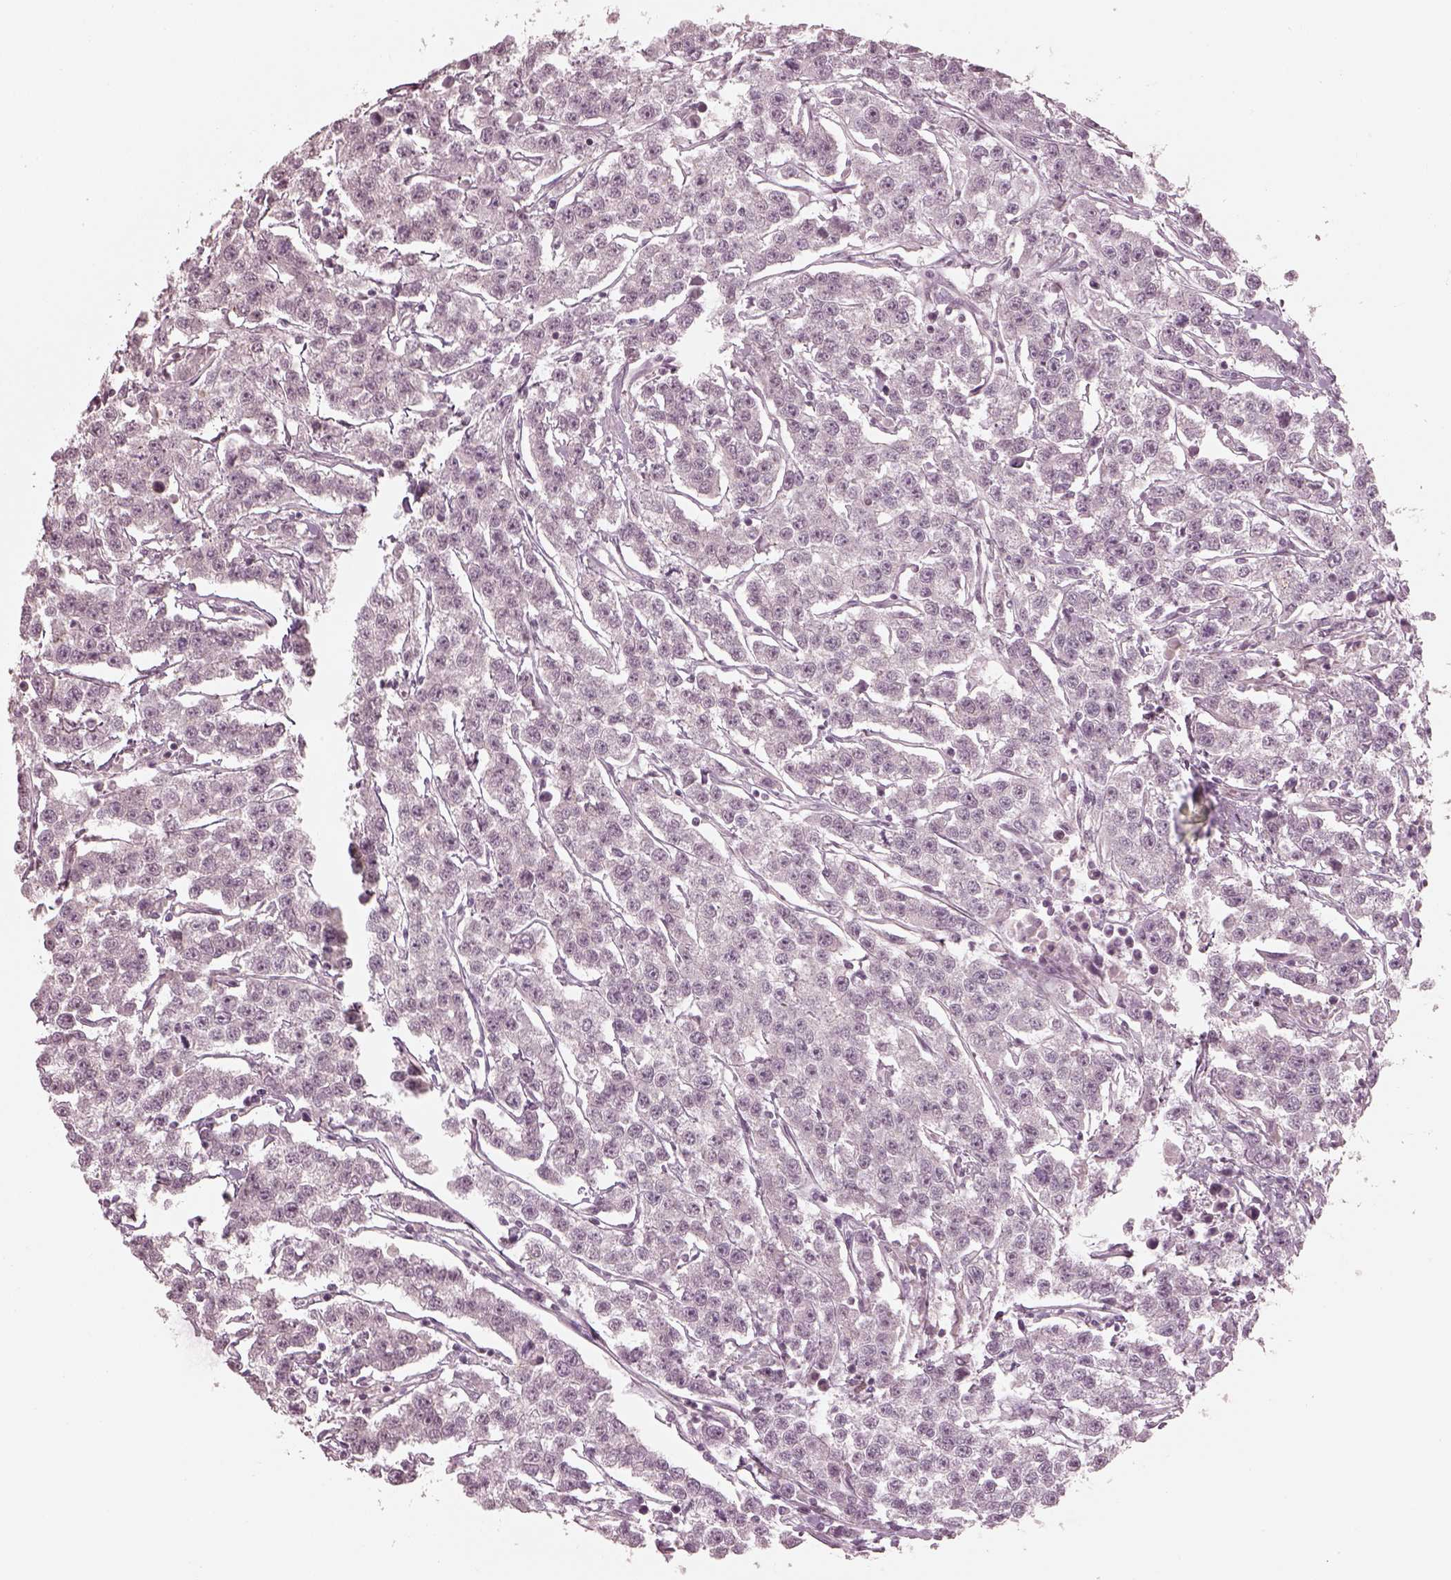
{"staining": {"intensity": "negative", "quantity": "none", "location": "none"}, "tissue": "testis cancer", "cell_type": "Tumor cells", "image_type": "cancer", "snomed": [{"axis": "morphology", "description": "Seminoma, NOS"}, {"axis": "topography", "description": "Testis"}], "caption": "DAB (3,3'-diaminobenzidine) immunohistochemical staining of seminoma (testis) reveals no significant staining in tumor cells. (DAB (3,3'-diaminobenzidine) immunohistochemistry with hematoxylin counter stain).", "gene": "IQCB1", "patient": {"sex": "male", "age": 59}}